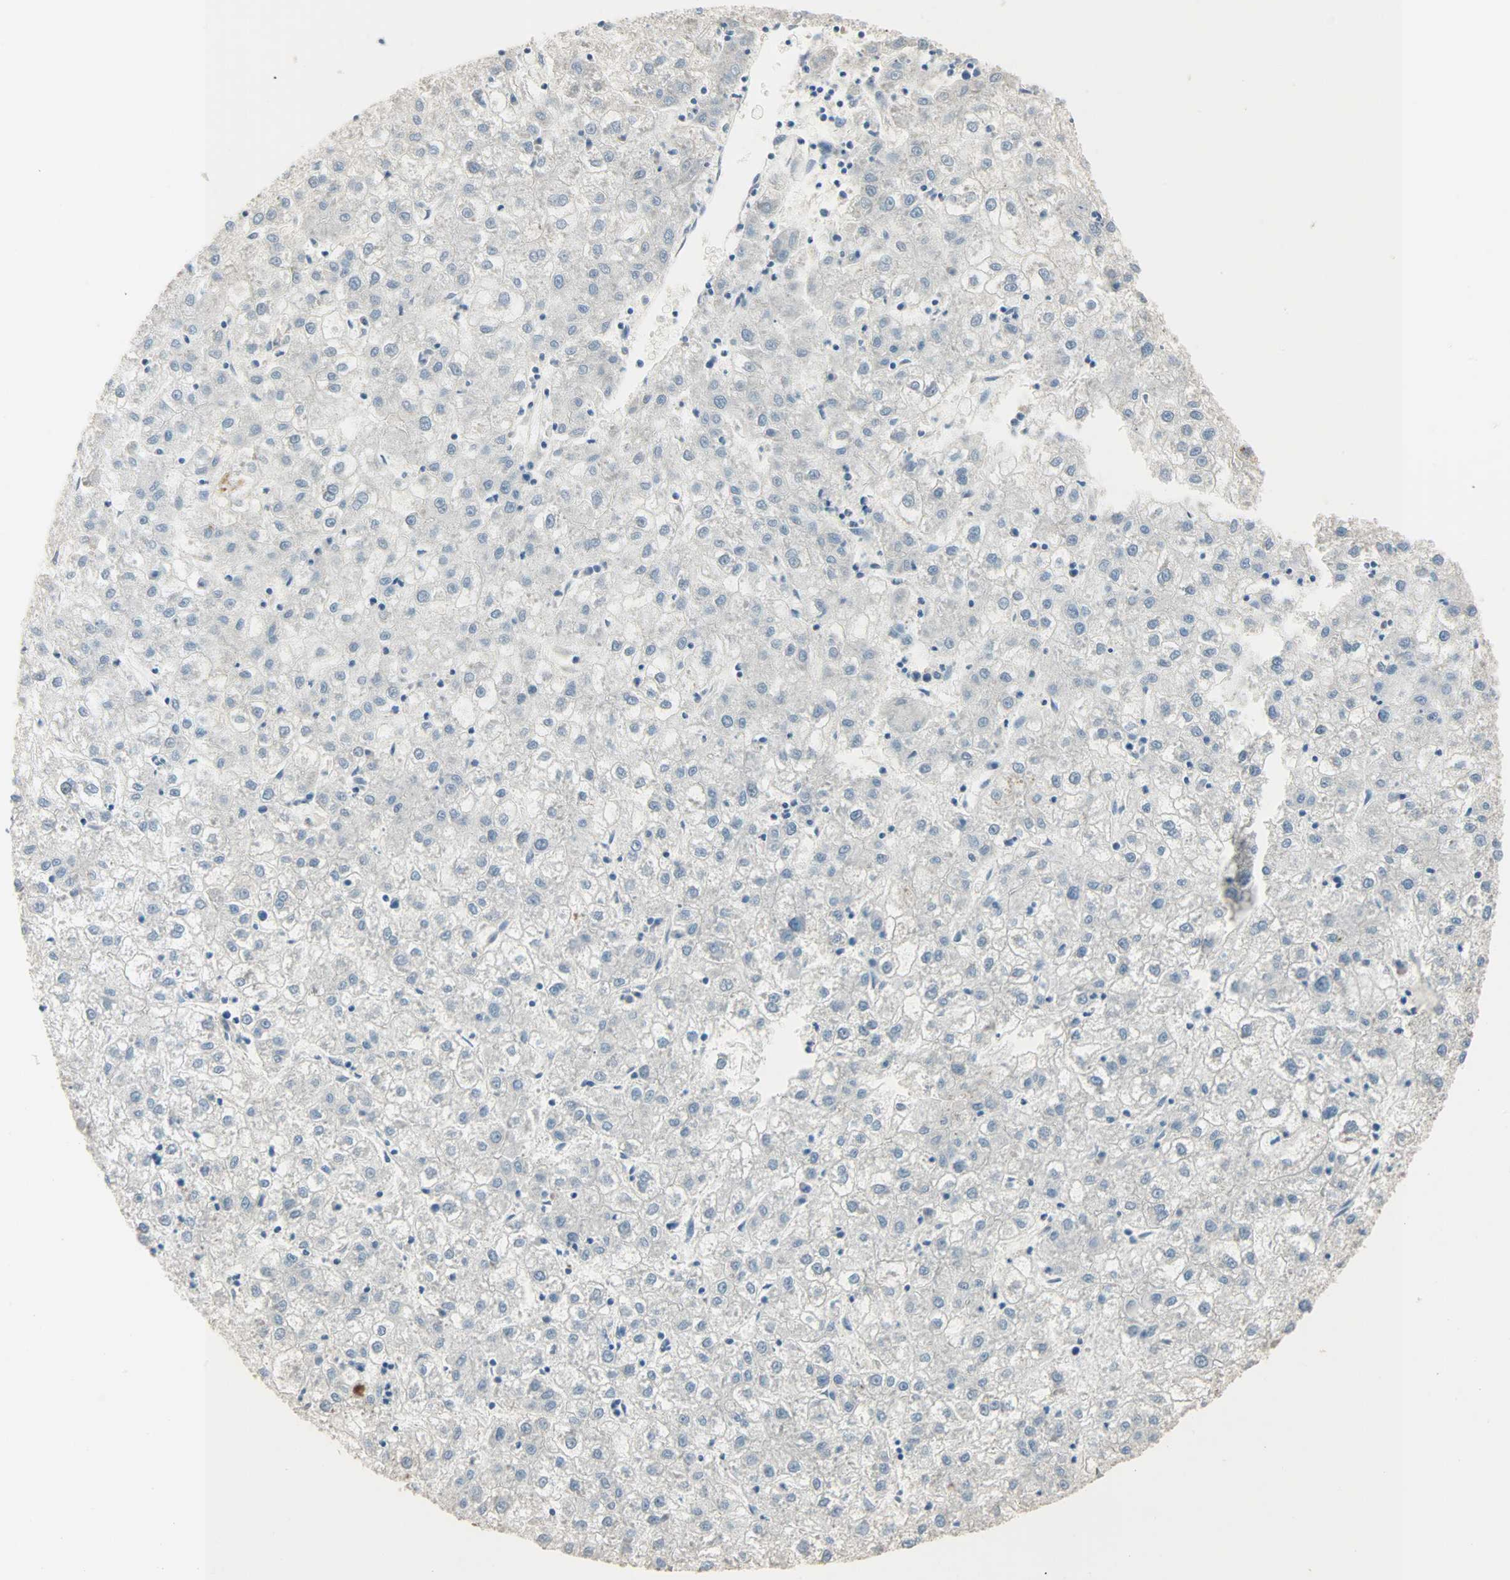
{"staining": {"intensity": "negative", "quantity": "none", "location": "none"}, "tissue": "liver cancer", "cell_type": "Tumor cells", "image_type": "cancer", "snomed": [{"axis": "morphology", "description": "Carcinoma, Hepatocellular, NOS"}, {"axis": "topography", "description": "Liver"}], "caption": "This image is of liver hepatocellular carcinoma stained with IHC to label a protein in brown with the nuclei are counter-stained blue. There is no staining in tumor cells. (DAB (3,3'-diaminobenzidine) IHC, high magnification).", "gene": "ACVRL1", "patient": {"sex": "male", "age": 72}}